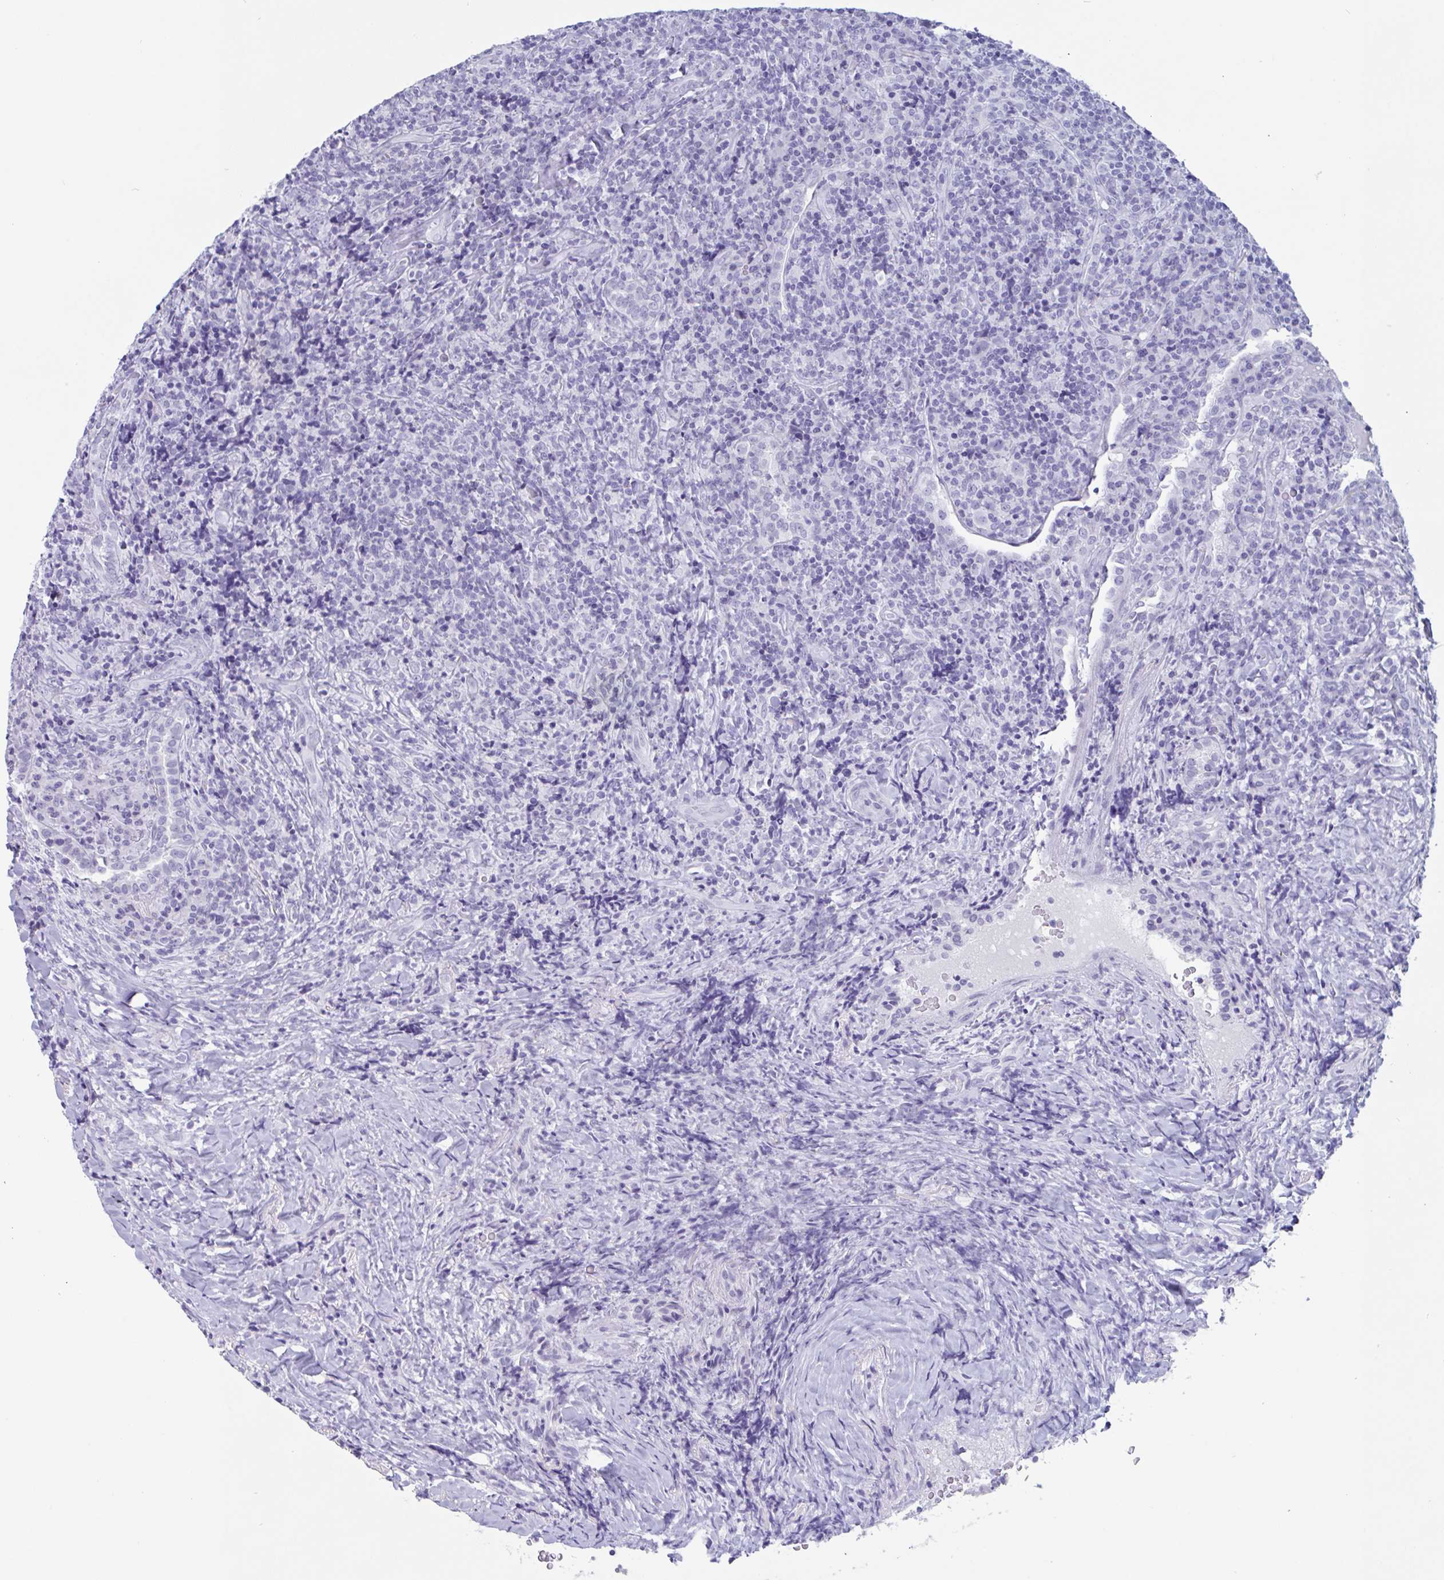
{"staining": {"intensity": "negative", "quantity": "none", "location": "none"}, "tissue": "lymphoma", "cell_type": "Tumor cells", "image_type": "cancer", "snomed": [{"axis": "morphology", "description": "Hodgkin's disease, NOS"}, {"axis": "topography", "description": "Lung"}], "caption": "Hodgkin's disease was stained to show a protein in brown. There is no significant expression in tumor cells.", "gene": "CDX4", "patient": {"sex": "male", "age": 17}}